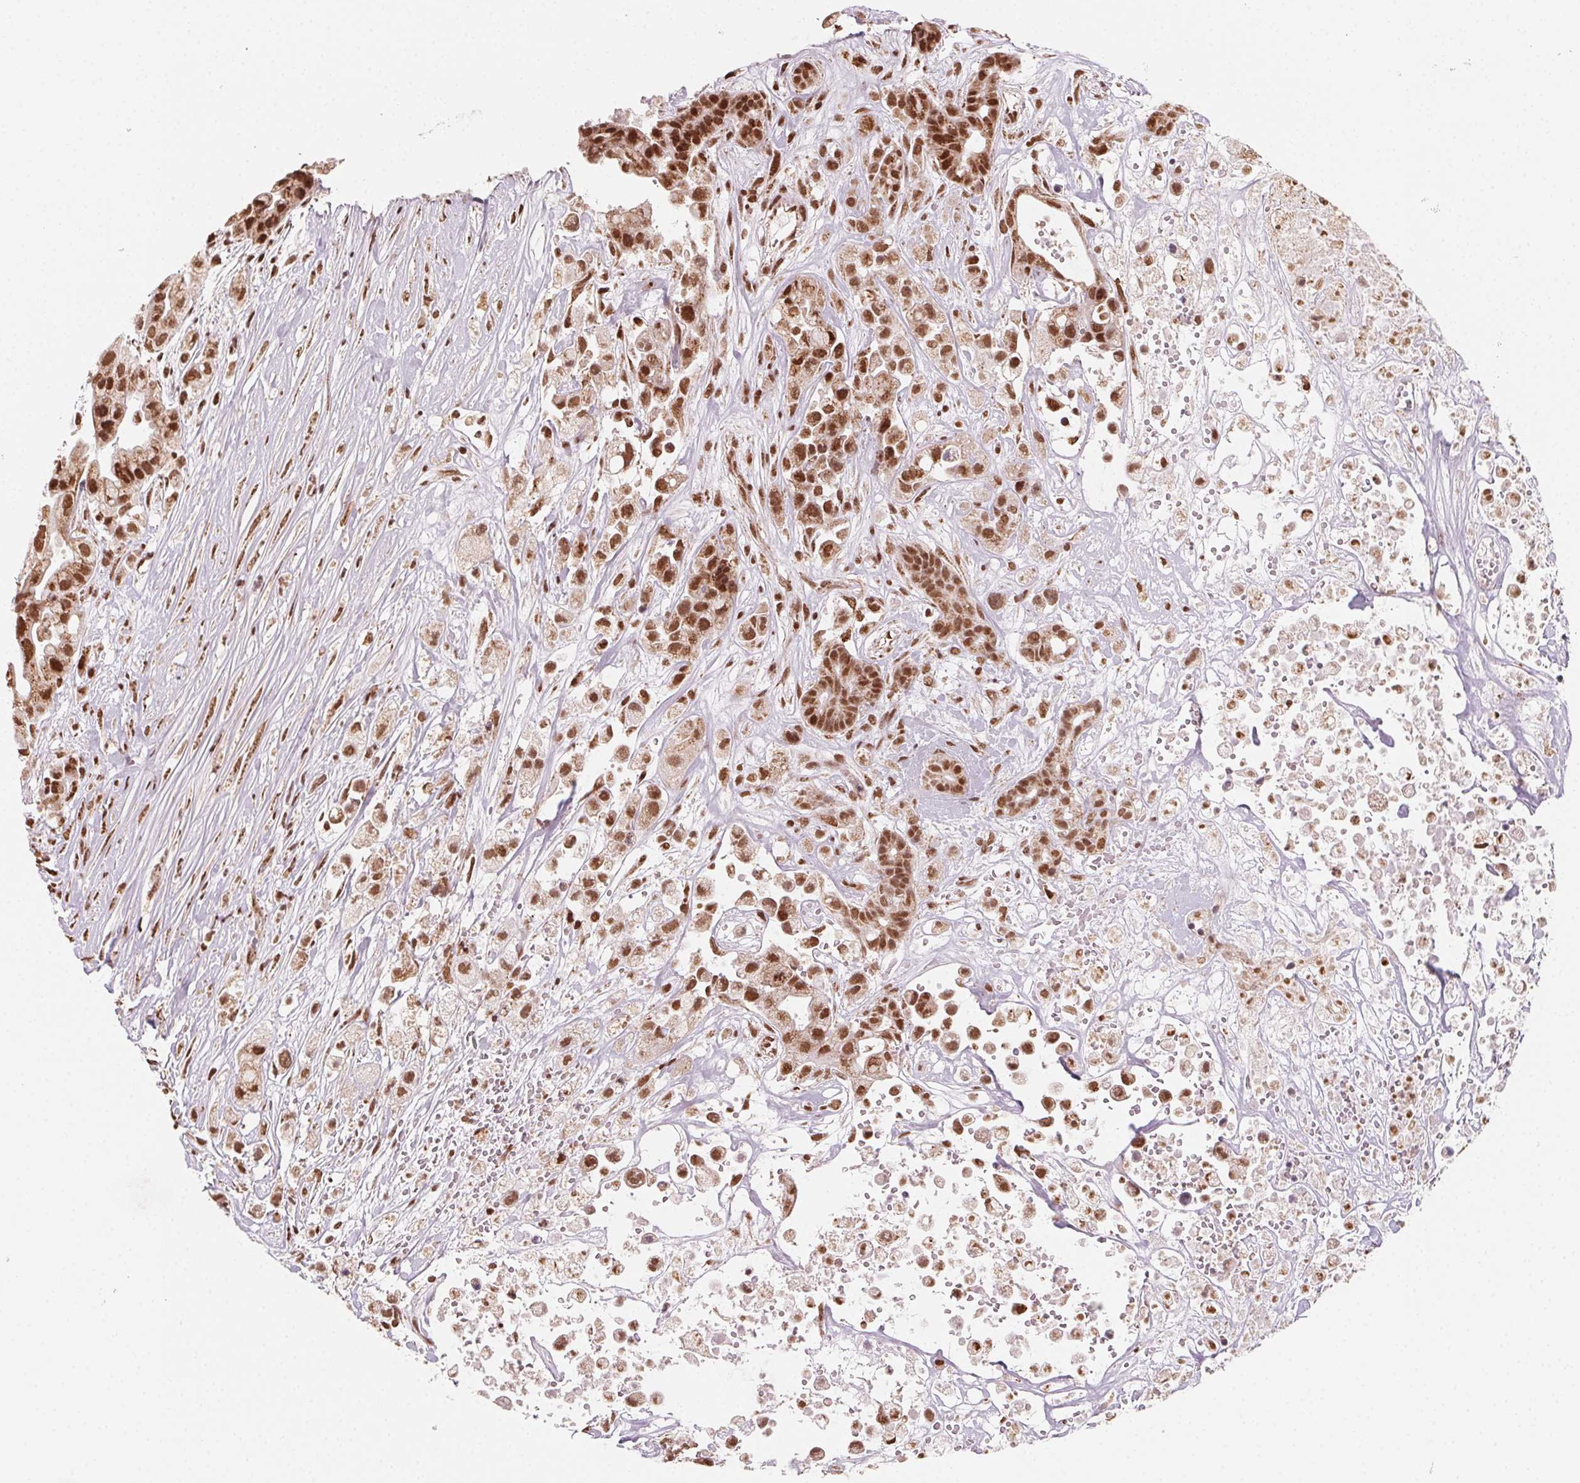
{"staining": {"intensity": "moderate", "quantity": ">75%", "location": "nuclear"}, "tissue": "pancreatic cancer", "cell_type": "Tumor cells", "image_type": "cancer", "snomed": [{"axis": "morphology", "description": "Adenocarcinoma, NOS"}, {"axis": "topography", "description": "Pancreas"}], "caption": "Moderate nuclear protein expression is appreciated in approximately >75% of tumor cells in pancreatic cancer (adenocarcinoma). (DAB (3,3'-diaminobenzidine) IHC, brown staining for protein, blue staining for nuclei).", "gene": "TOPORS", "patient": {"sex": "male", "age": 44}}